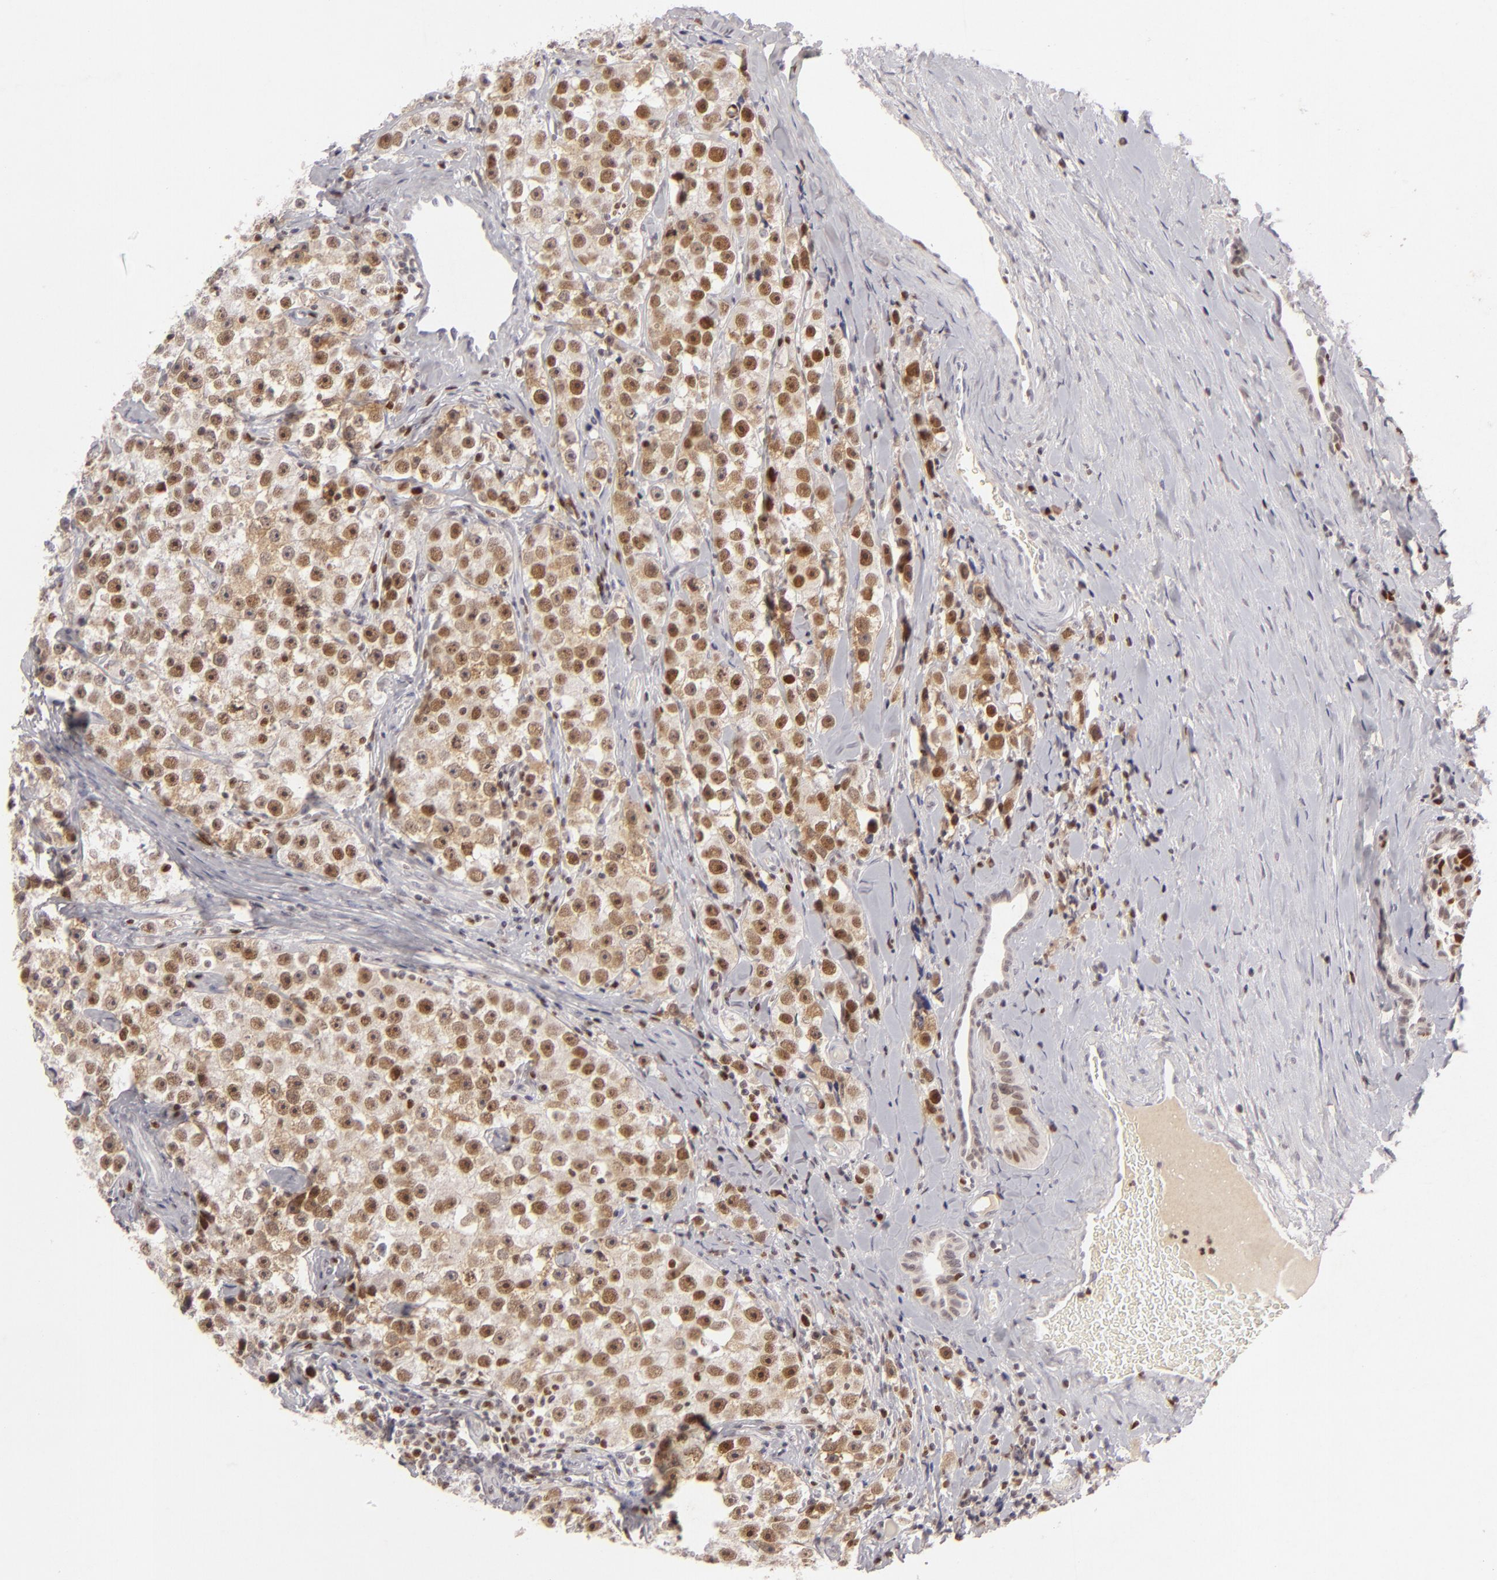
{"staining": {"intensity": "strong", "quantity": ">75%", "location": "nuclear"}, "tissue": "testis cancer", "cell_type": "Tumor cells", "image_type": "cancer", "snomed": [{"axis": "morphology", "description": "Seminoma, NOS"}, {"axis": "topography", "description": "Testis"}], "caption": "Human testis cancer stained with a brown dye displays strong nuclear positive expression in approximately >75% of tumor cells.", "gene": "FEN1", "patient": {"sex": "male", "age": 32}}